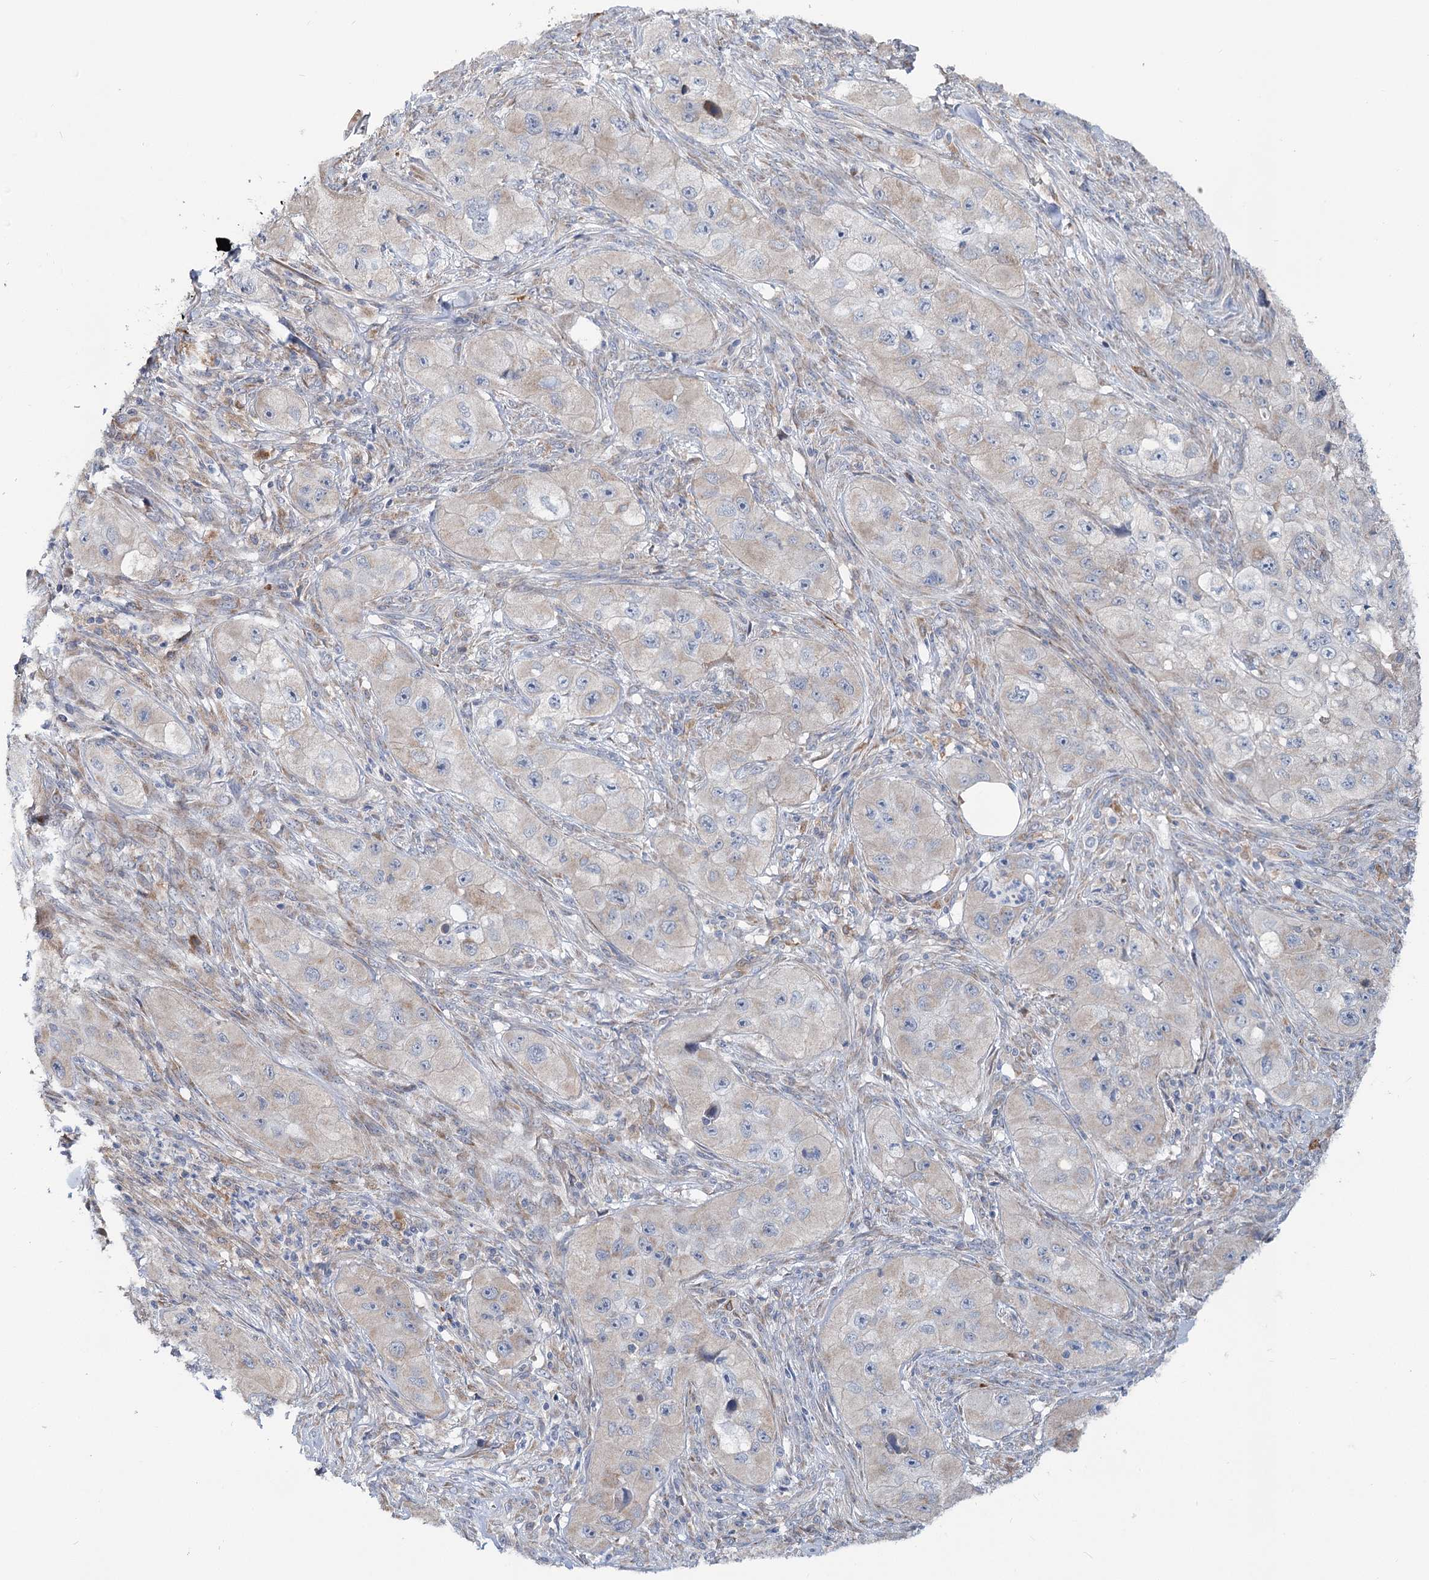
{"staining": {"intensity": "negative", "quantity": "none", "location": "none"}, "tissue": "skin cancer", "cell_type": "Tumor cells", "image_type": "cancer", "snomed": [{"axis": "morphology", "description": "Squamous cell carcinoma, NOS"}, {"axis": "topography", "description": "Skin"}, {"axis": "topography", "description": "Subcutis"}], "caption": "Tumor cells are negative for brown protein staining in skin cancer.", "gene": "CIB4", "patient": {"sex": "male", "age": 73}}